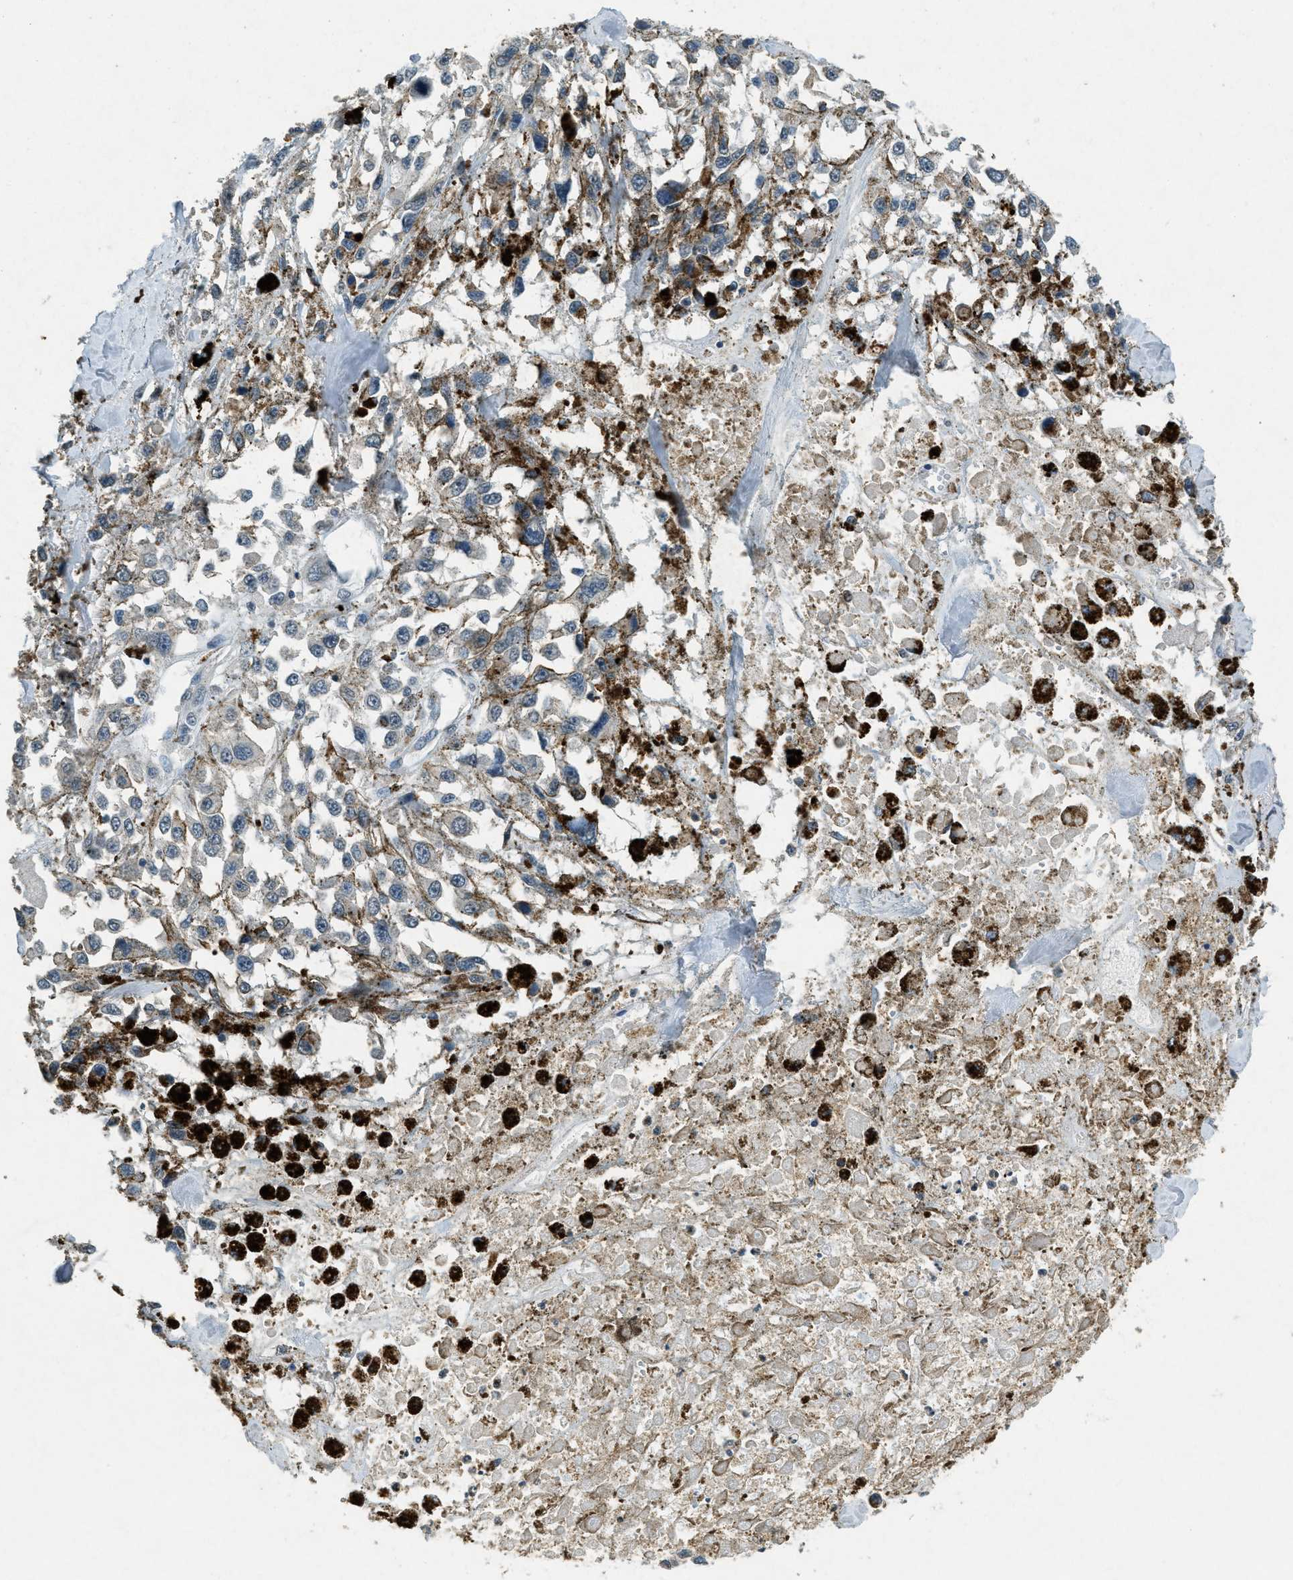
{"staining": {"intensity": "negative", "quantity": "none", "location": "none"}, "tissue": "melanoma", "cell_type": "Tumor cells", "image_type": "cancer", "snomed": [{"axis": "morphology", "description": "Malignant melanoma, Metastatic site"}, {"axis": "topography", "description": "Lymph node"}], "caption": "IHC image of neoplastic tissue: human melanoma stained with DAB (3,3'-diaminobenzidine) reveals no significant protein expression in tumor cells.", "gene": "RAB3D", "patient": {"sex": "male", "age": 59}}